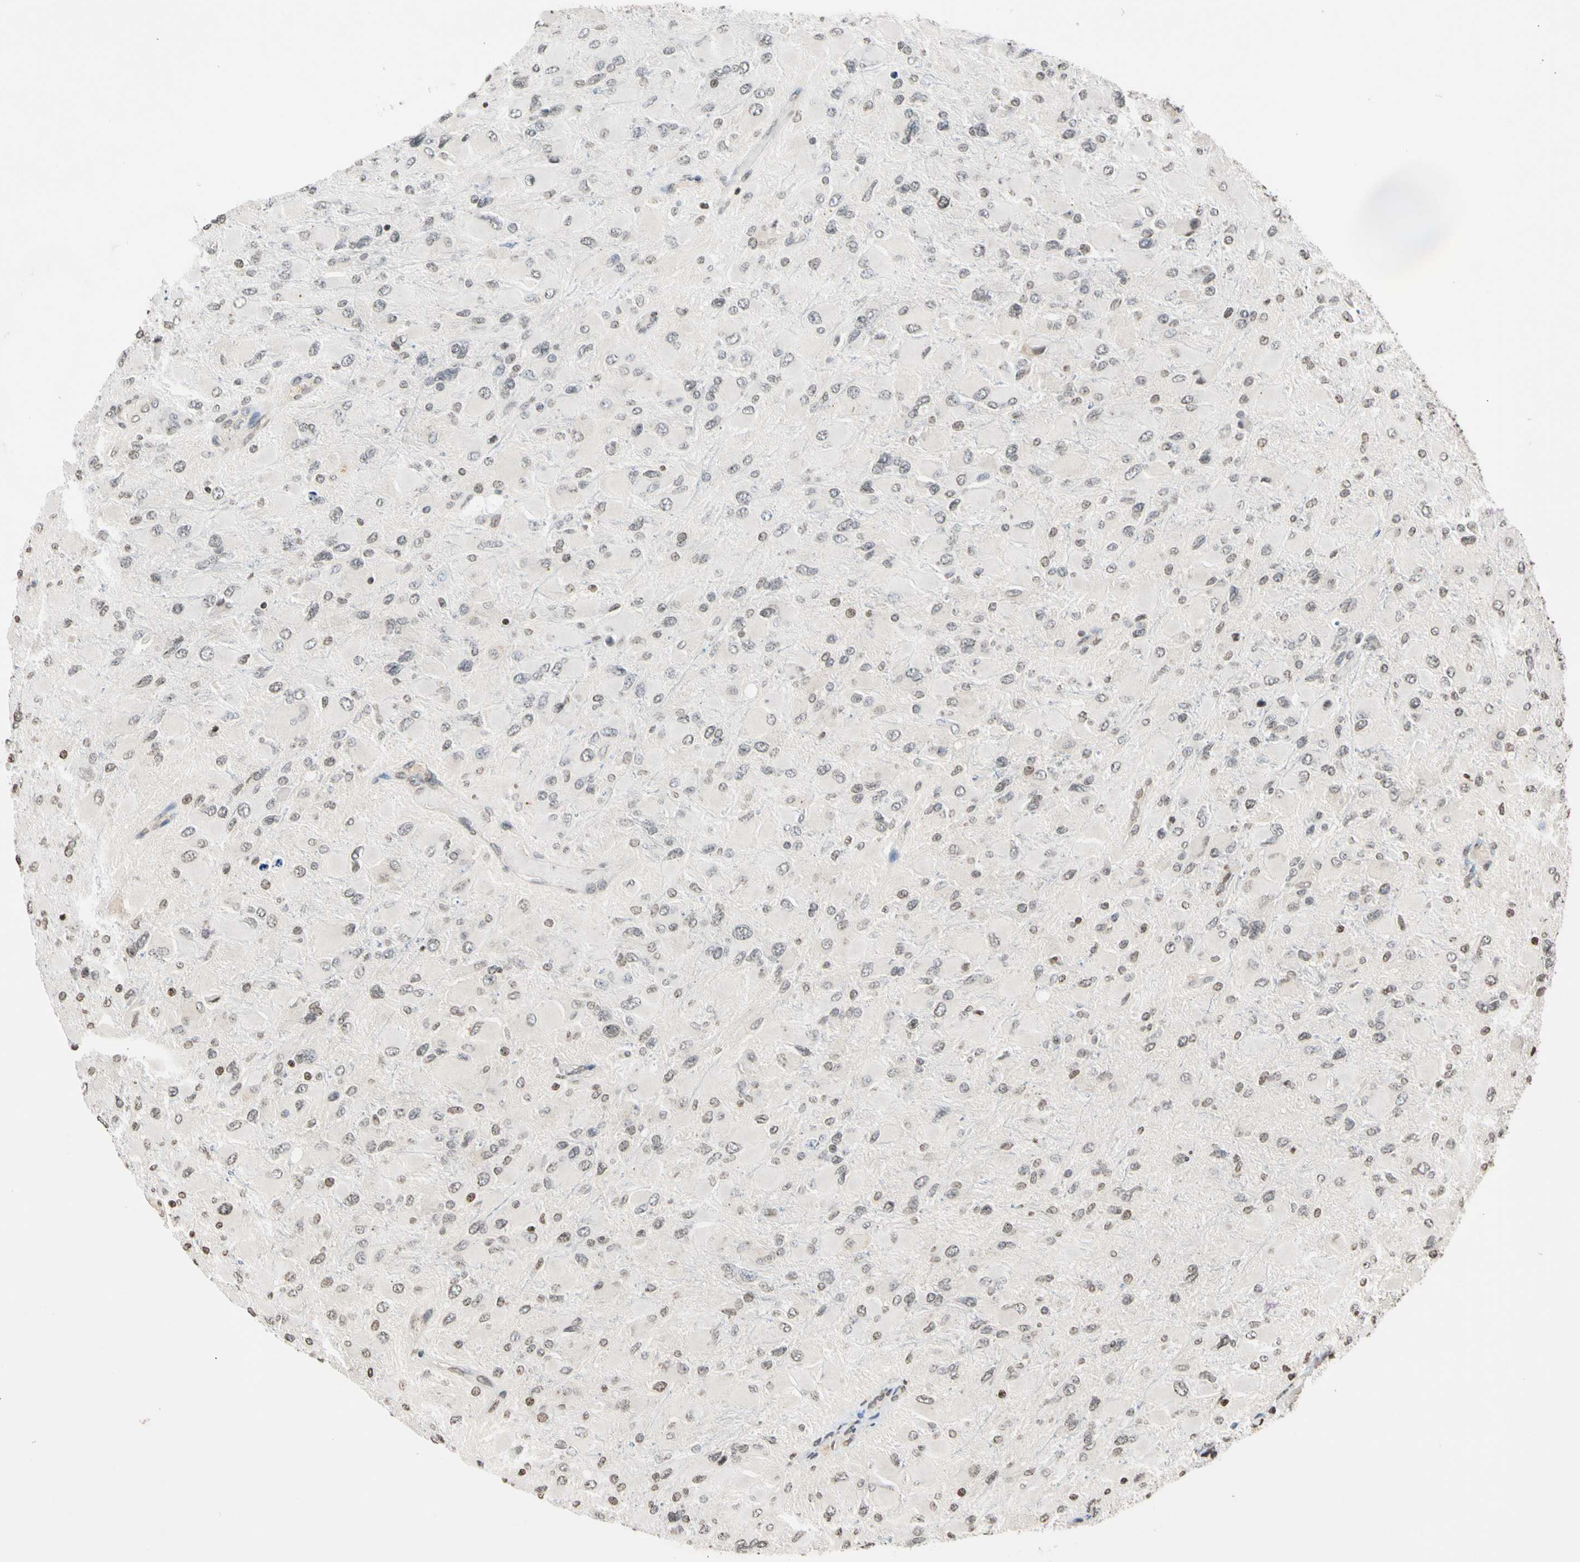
{"staining": {"intensity": "negative", "quantity": "none", "location": "none"}, "tissue": "glioma", "cell_type": "Tumor cells", "image_type": "cancer", "snomed": [{"axis": "morphology", "description": "Glioma, malignant, High grade"}, {"axis": "topography", "description": "Cerebral cortex"}], "caption": "Immunohistochemistry (IHC) micrograph of neoplastic tissue: human malignant glioma (high-grade) stained with DAB displays no significant protein positivity in tumor cells. Nuclei are stained in blue.", "gene": "GPX4", "patient": {"sex": "female", "age": 36}}